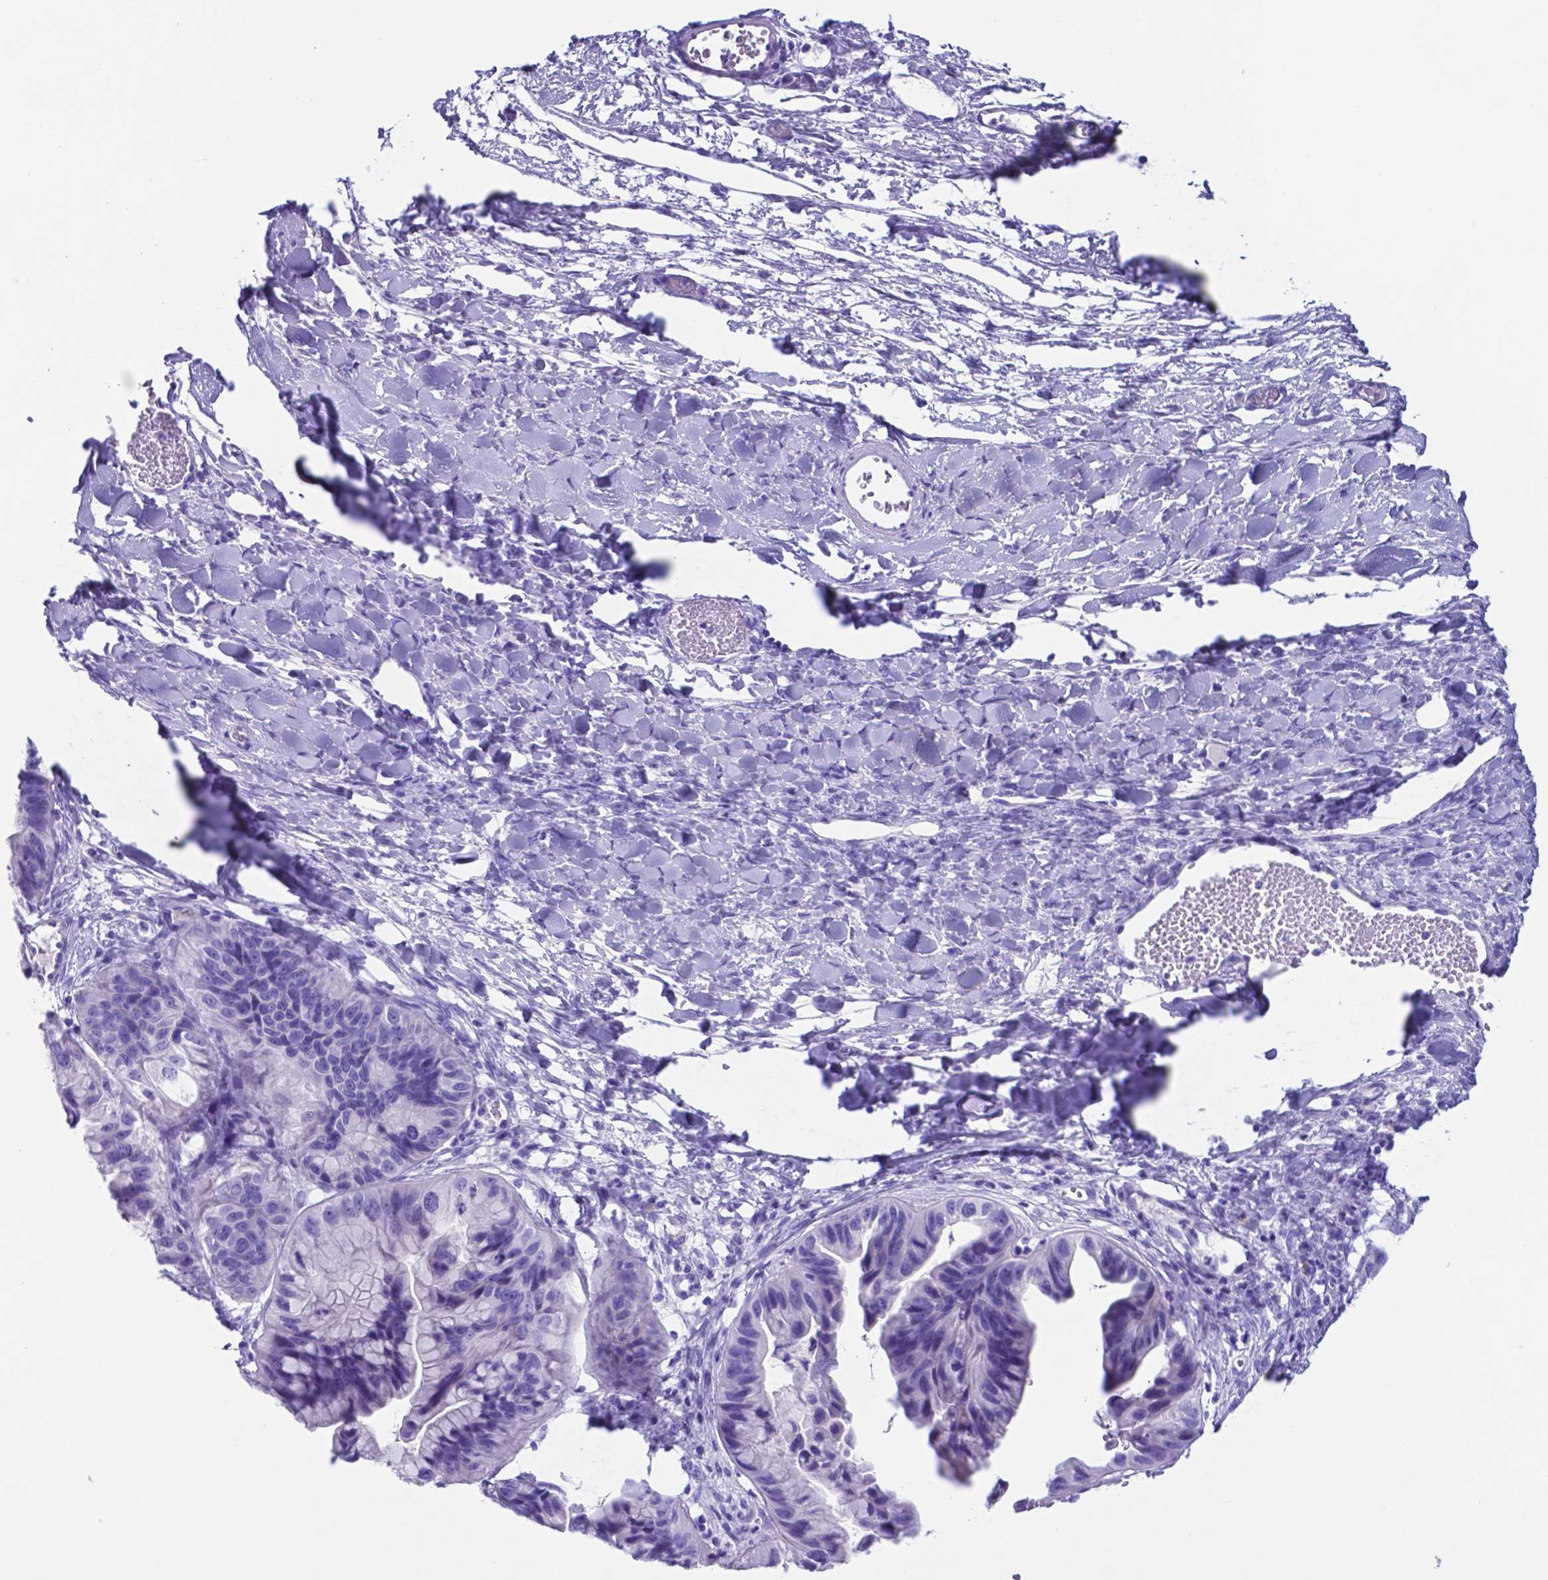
{"staining": {"intensity": "negative", "quantity": "none", "location": "none"}, "tissue": "ovarian cancer", "cell_type": "Tumor cells", "image_type": "cancer", "snomed": [{"axis": "morphology", "description": "Cystadenocarcinoma, mucinous, NOS"}, {"axis": "topography", "description": "Ovary"}], "caption": "High magnification brightfield microscopy of mucinous cystadenocarcinoma (ovarian) stained with DAB (brown) and counterstained with hematoxylin (blue): tumor cells show no significant positivity.", "gene": "DNAAF8", "patient": {"sex": "female", "age": 76}}